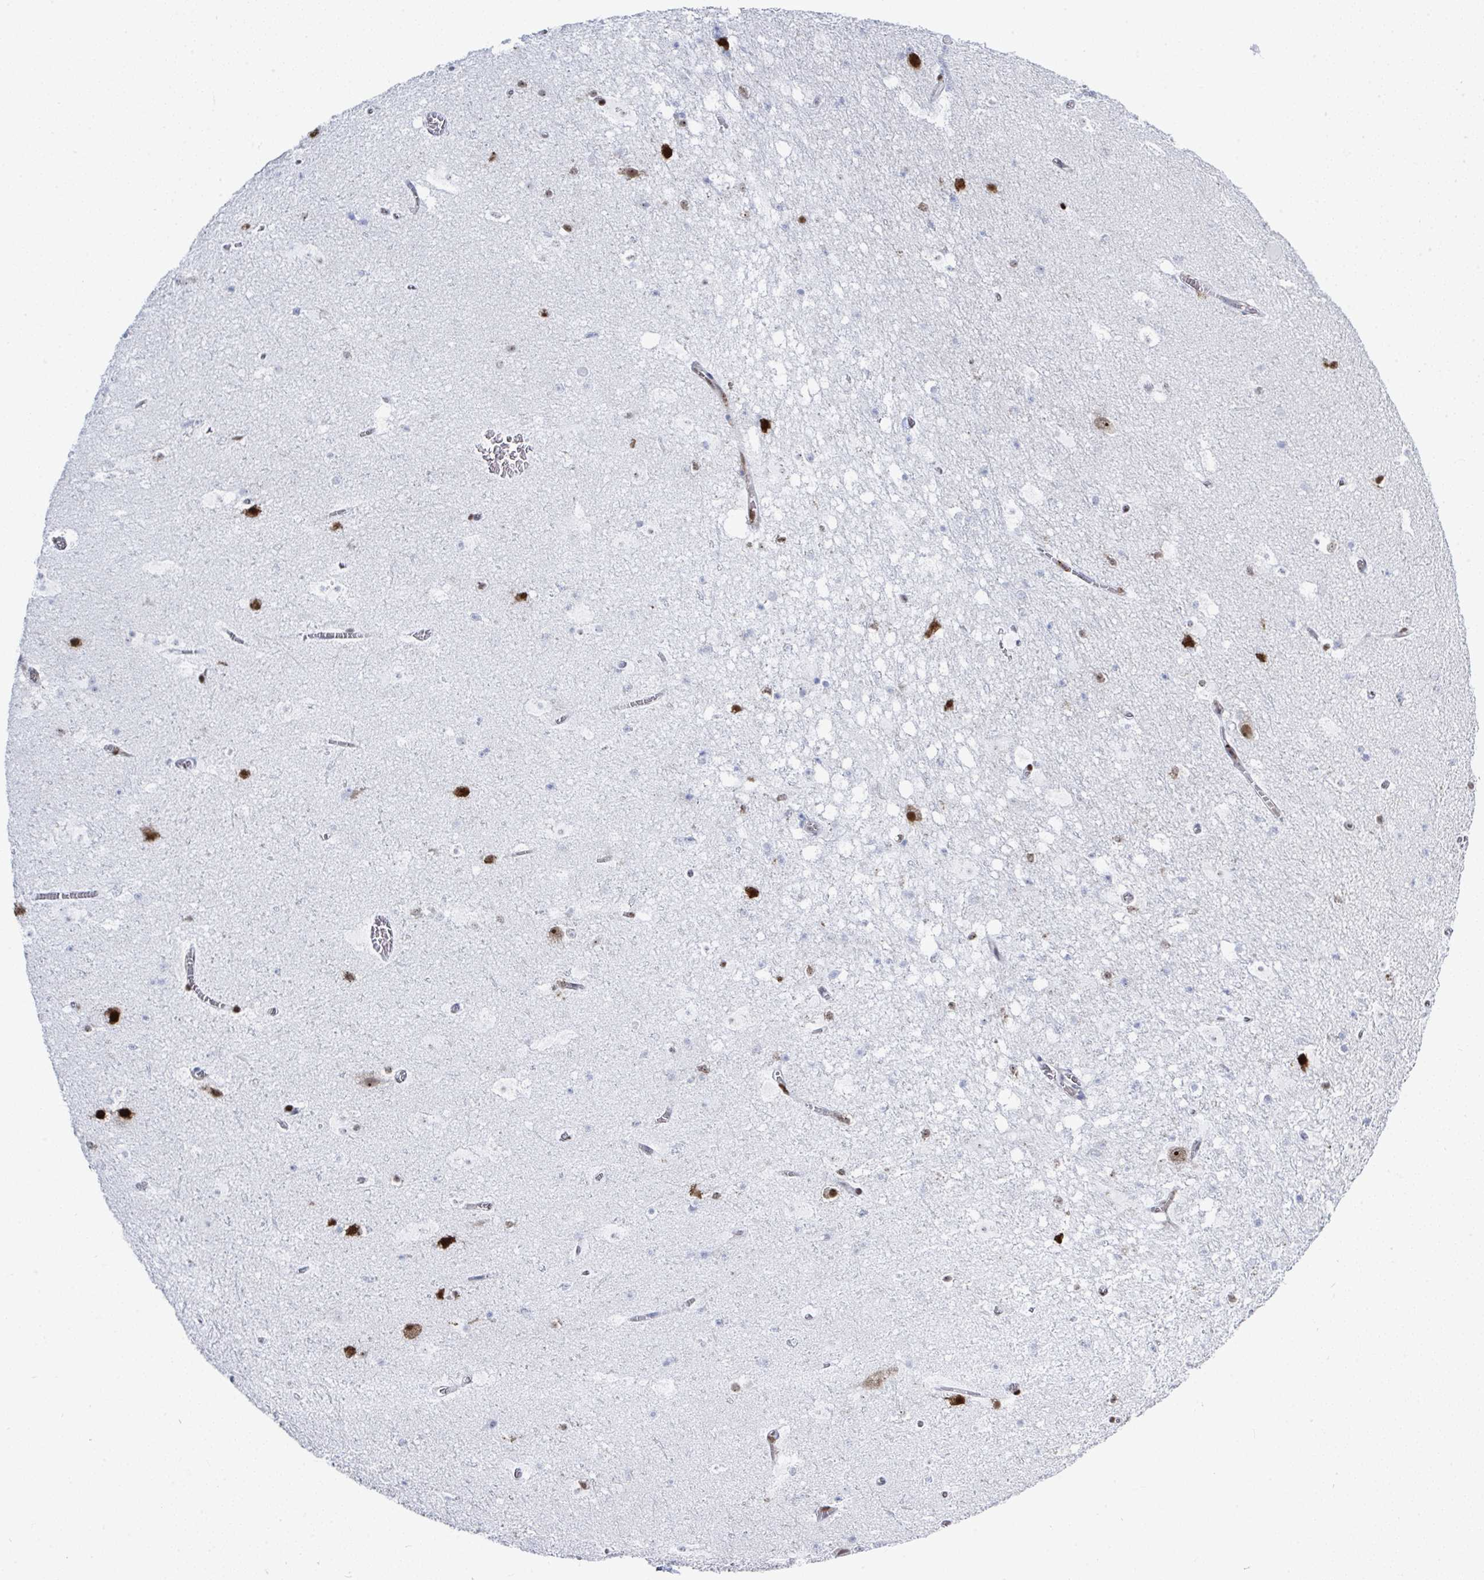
{"staining": {"intensity": "strong", "quantity": "<25%", "location": "nuclear"}, "tissue": "hippocampus", "cell_type": "Glial cells", "image_type": "normal", "snomed": [{"axis": "morphology", "description": "Normal tissue, NOS"}, {"axis": "topography", "description": "Hippocampus"}], "caption": "Immunohistochemistry (DAB) staining of benign hippocampus shows strong nuclear protein staining in approximately <25% of glial cells. (Brightfield microscopy of DAB IHC at high magnification).", "gene": "GAR1", "patient": {"sex": "female", "age": 42}}